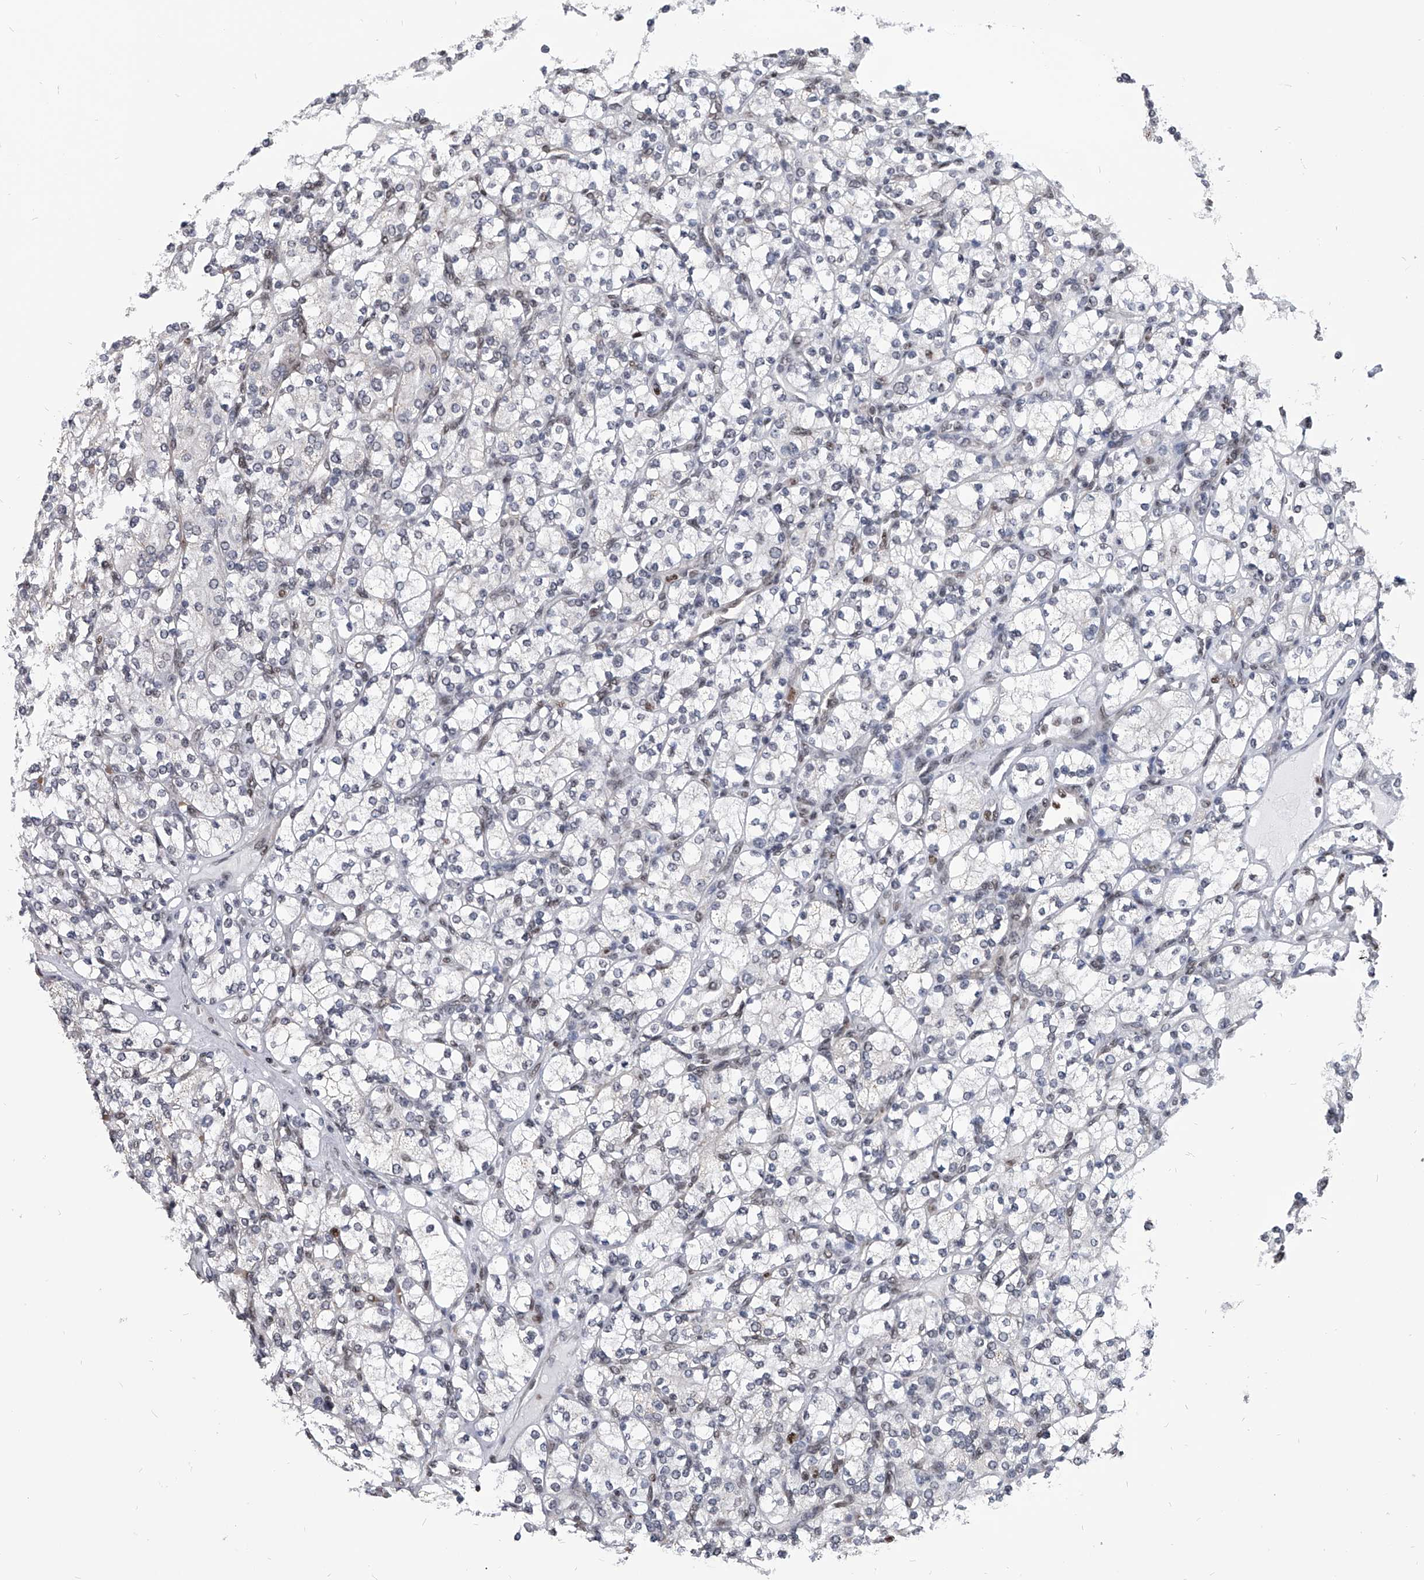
{"staining": {"intensity": "weak", "quantity": "<25%", "location": "nuclear"}, "tissue": "renal cancer", "cell_type": "Tumor cells", "image_type": "cancer", "snomed": [{"axis": "morphology", "description": "Adenocarcinoma, NOS"}, {"axis": "topography", "description": "Kidney"}], "caption": "Tumor cells are negative for protein expression in human adenocarcinoma (renal).", "gene": "SIM2", "patient": {"sex": "male", "age": 77}}